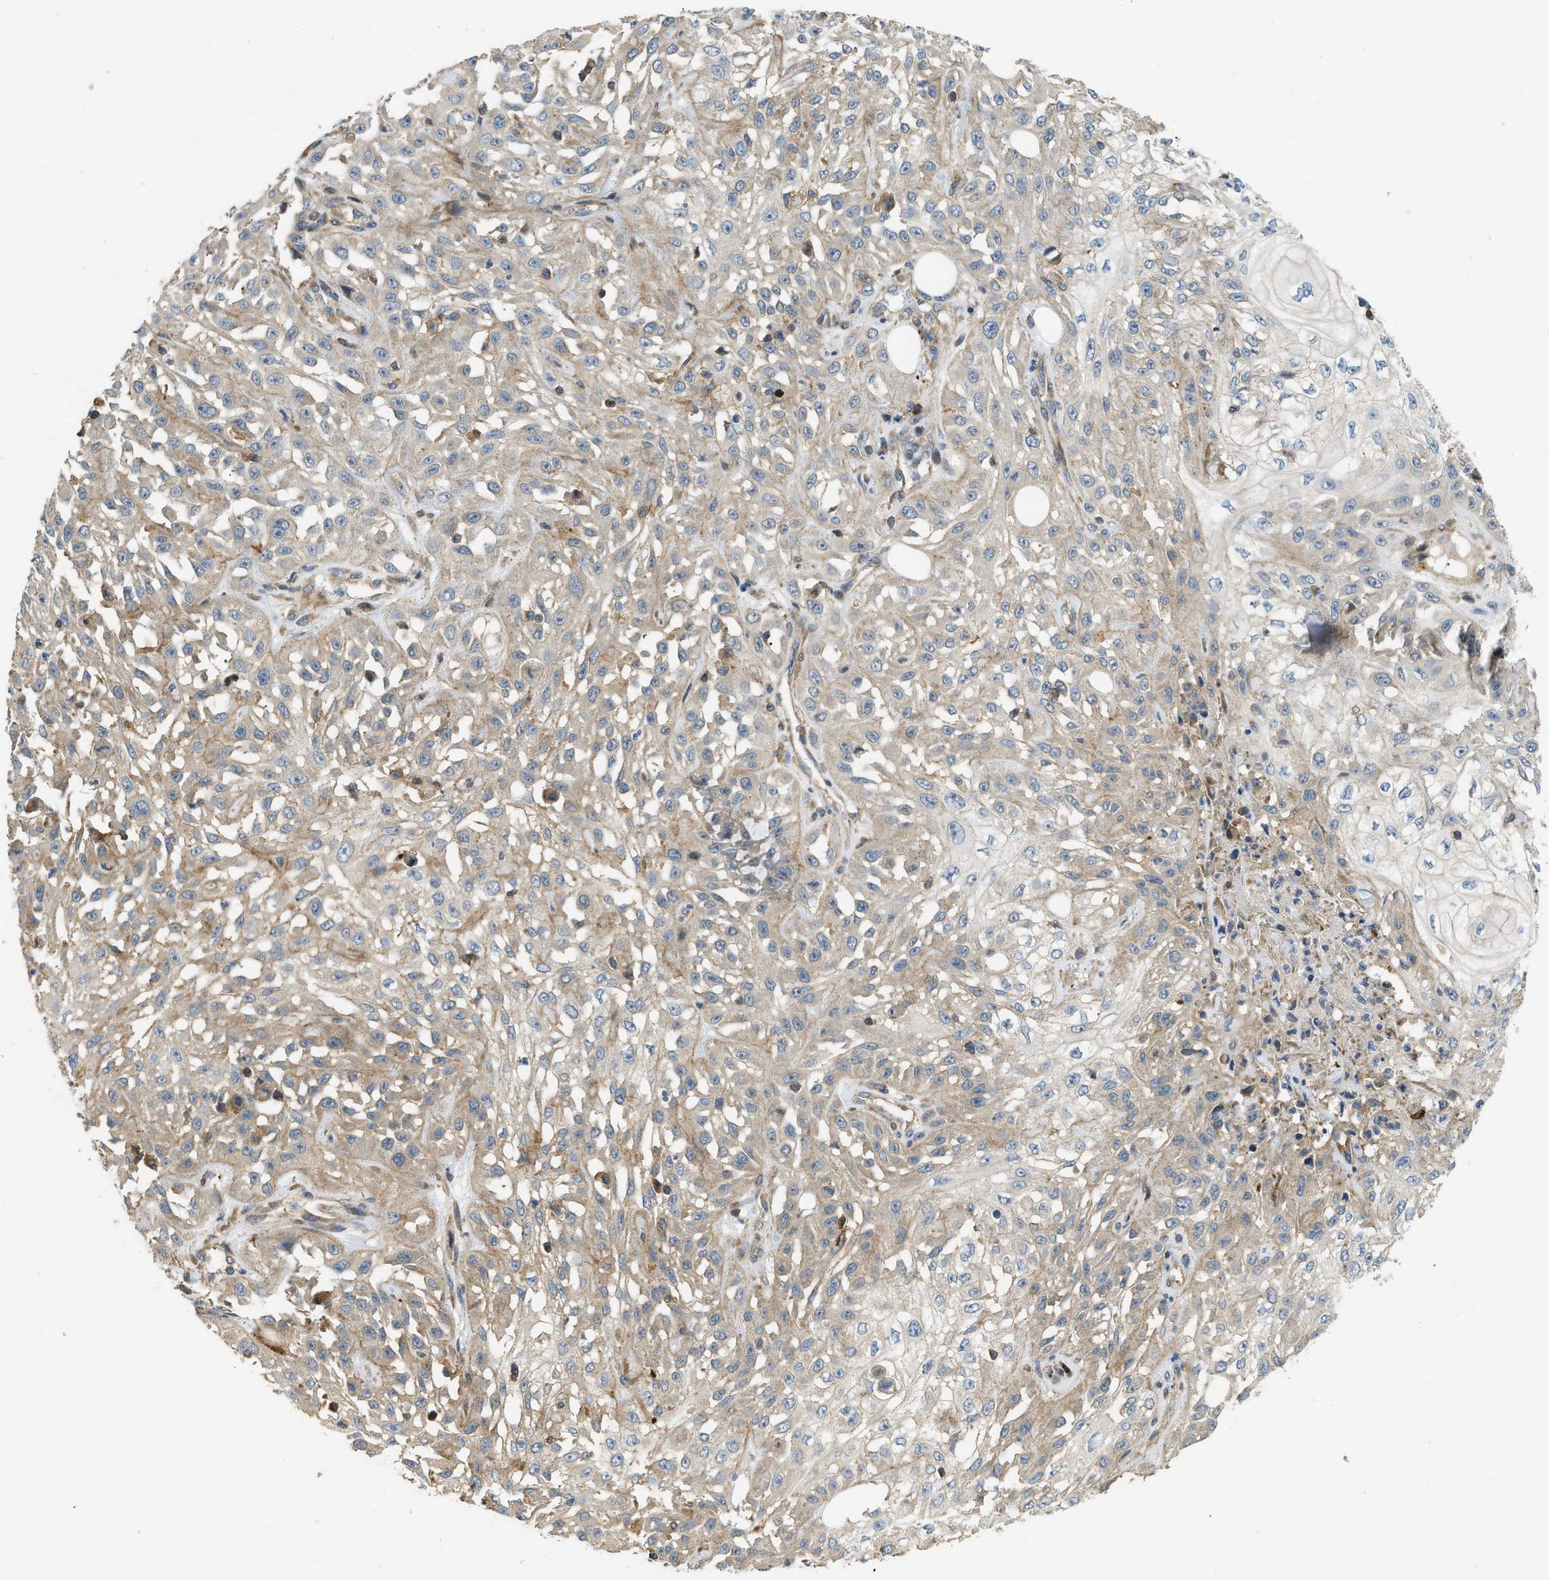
{"staining": {"intensity": "weak", "quantity": "25%-75%", "location": "cytoplasmic/membranous"}, "tissue": "skin cancer", "cell_type": "Tumor cells", "image_type": "cancer", "snomed": [{"axis": "morphology", "description": "Squamous cell carcinoma, NOS"}, {"axis": "morphology", "description": "Squamous cell carcinoma, metastatic, NOS"}, {"axis": "topography", "description": "Skin"}, {"axis": "topography", "description": "Lymph node"}], "caption": "Weak cytoplasmic/membranous staining is seen in approximately 25%-75% of tumor cells in skin cancer (squamous cell carcinoma).", "gene": "BTN3A2", "patient": {"sex": "male", "age": 75}}